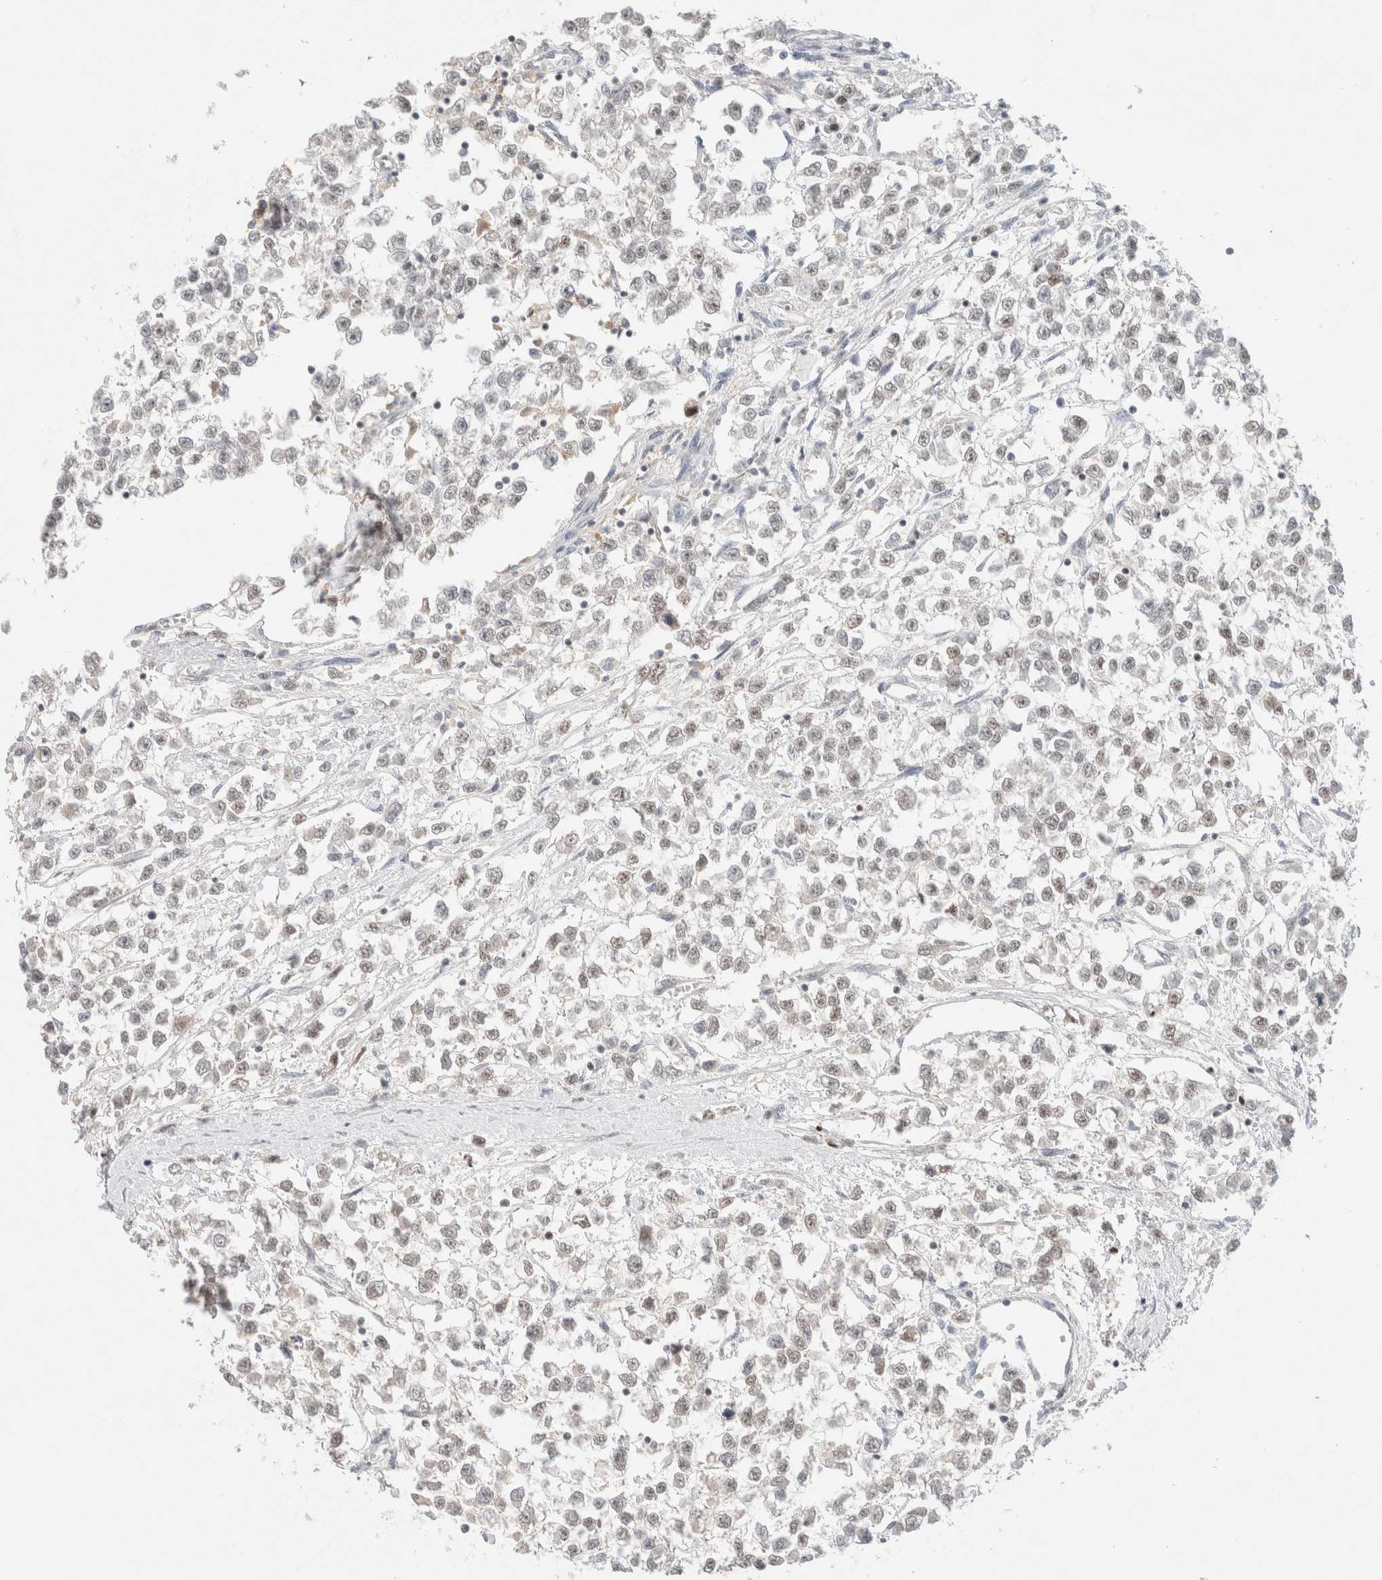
{"staining": {"intensity": "negative", "quantity": "none", "location": "none"}, "tissue": "testis cancer", "cell_type": "Tumor cells", "image_type": "cancer", "snomed": [{"axis": "morphology", "description": "Seminoma, NOS"}, {"axis": "morphology", "description": "Carcinoma, Embryonal, NOS"}, {"axis": "topography", "description": "Testis"}], "caption": "Immunohistochemistry of human testis cancer displays no positivity in tumor cells.", "gene": "MRM3", "patient": {"sex": "male", "age": 51}}